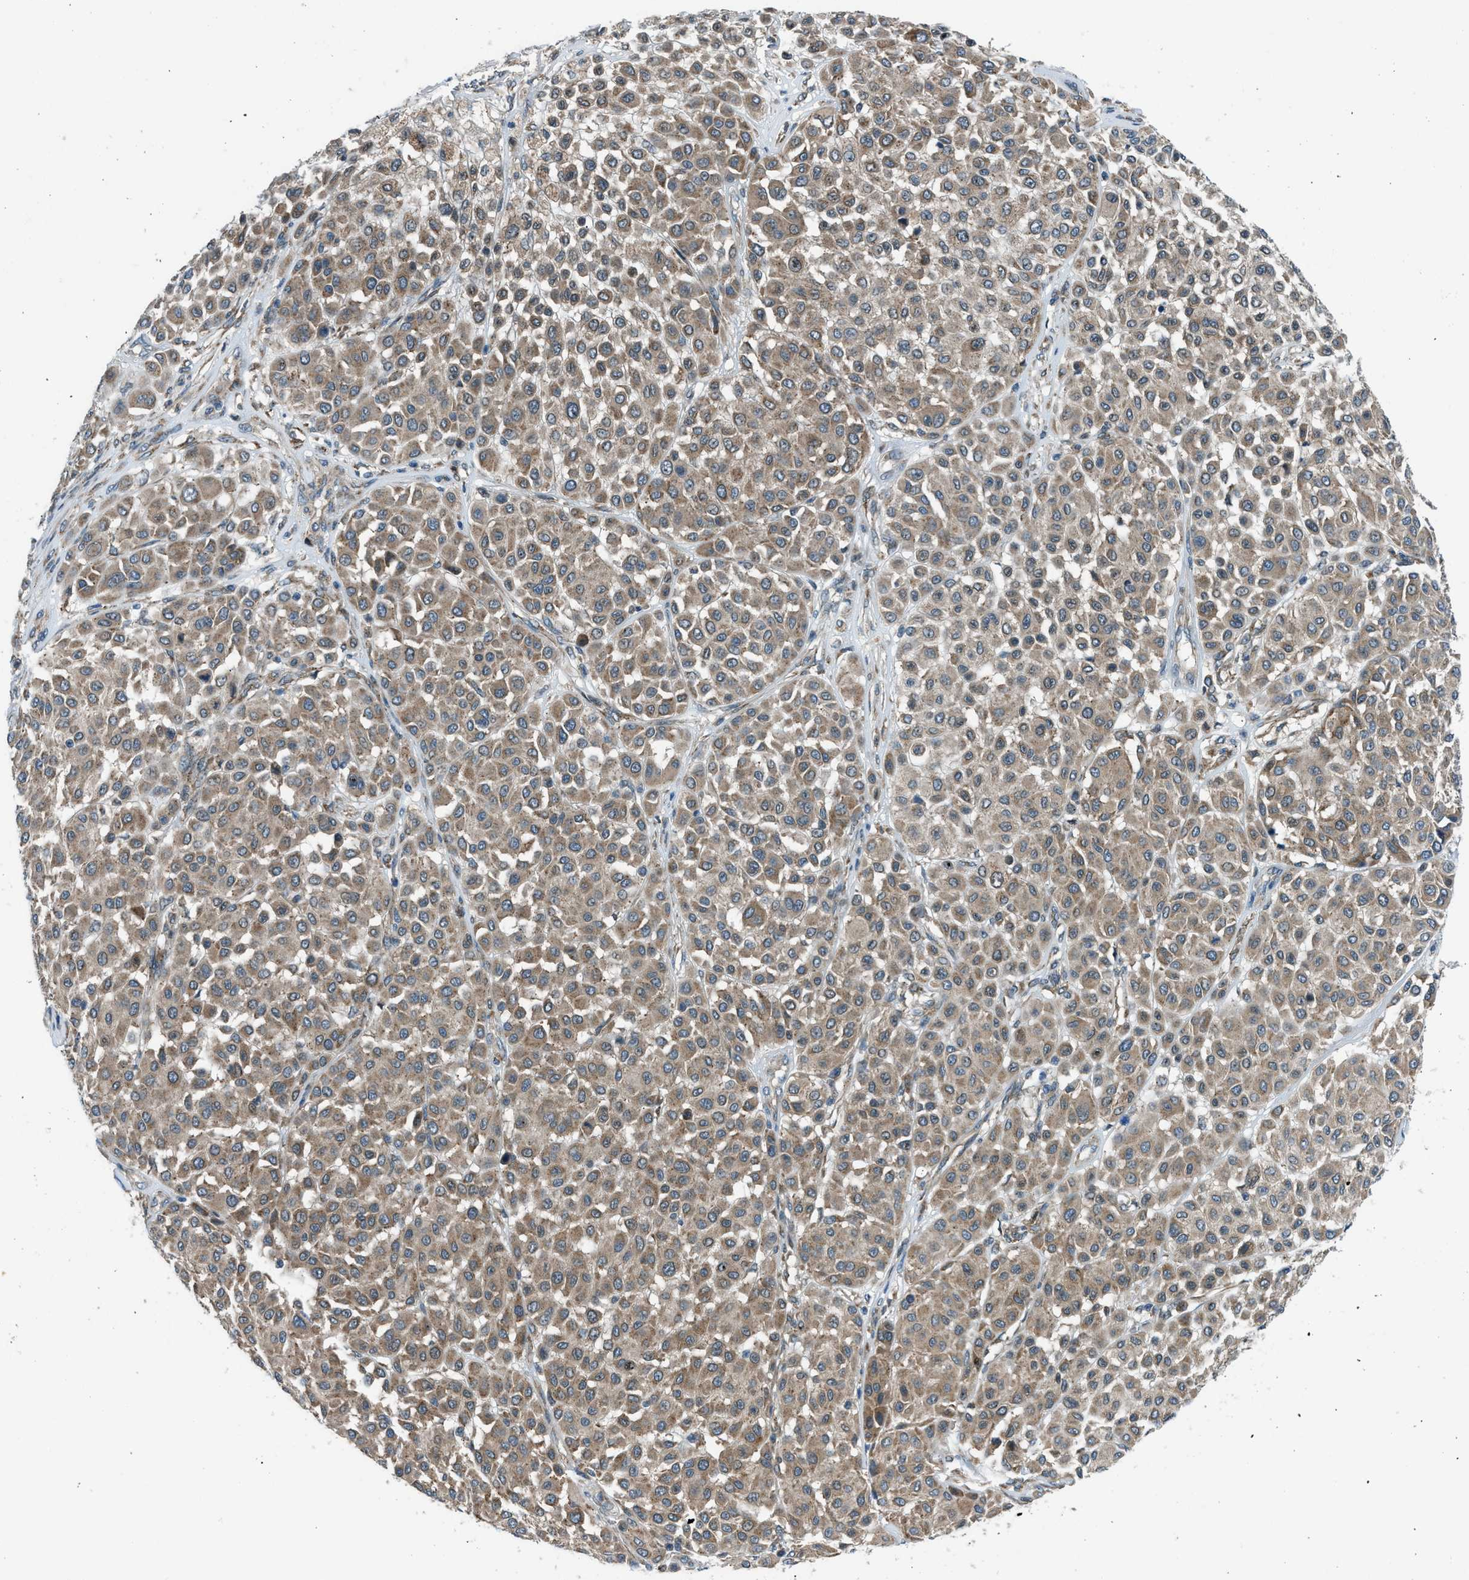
{"staining": {"intensity": "moderate", "quantity": ">75%", "location": "cytoplasmic/membranous"}, "tissue": "melanoma", "cell_type": "Tumor cells", "image_type": "cancer", "snomed": [{"axis": "morphology", "description": "Malignant melanoma, Metastatic site"}, {"axis": "topography", "description": "Soft tissue"}], "caption": "Malignant melanoma (metastatic site) tissue demonstrates moderate cytoplasmic/membranous staining in approximately >75% of tumor cells, visualized by immunohistochemistry. The protein is stained brown, and the nuclei are stained in blue (DAB (3,3'-diaminobenzidine) IHC with brightfield microscopy, high magnification).", "gene": "EDARADD", "patient": {"sex": "male", "age": 41}}